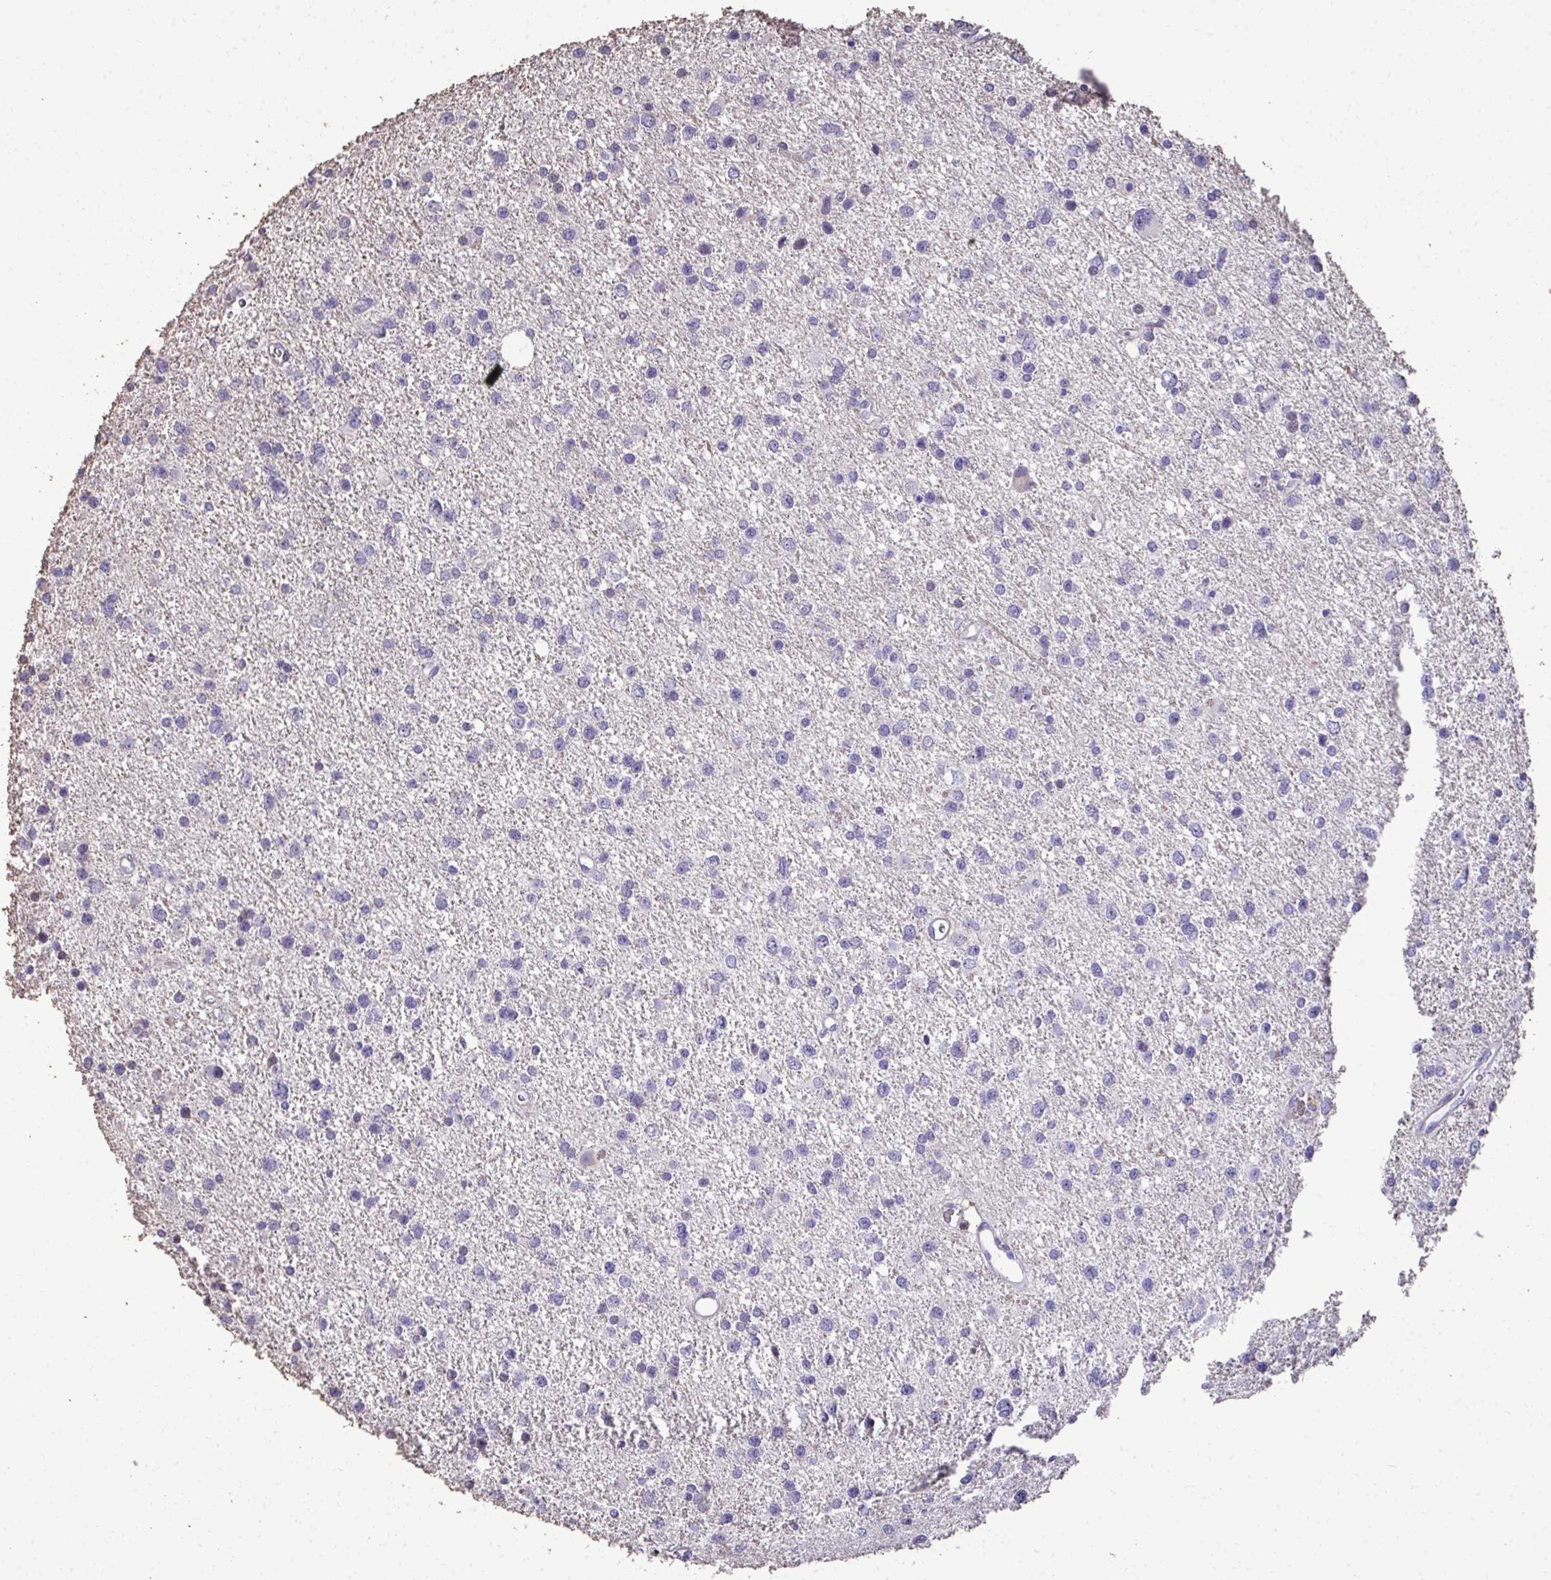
{"staining": {"intensity": "negative", "quantity": "none", "location": "none"}, "tissue": "glioma", "cell_type": "Tumor cells", "image_type": "cancer", "snomed": [{"axis": "morphology", "description": "Glioma, malignant, Low grade"}, {"axis": "topography", "description": "Brain"}], "caption": "Photomicrograph shows no significant protein positivity in tumor cells of glioma.", "gene": "FIBCD1", "patient": {"sex": "female", "age": 55}}